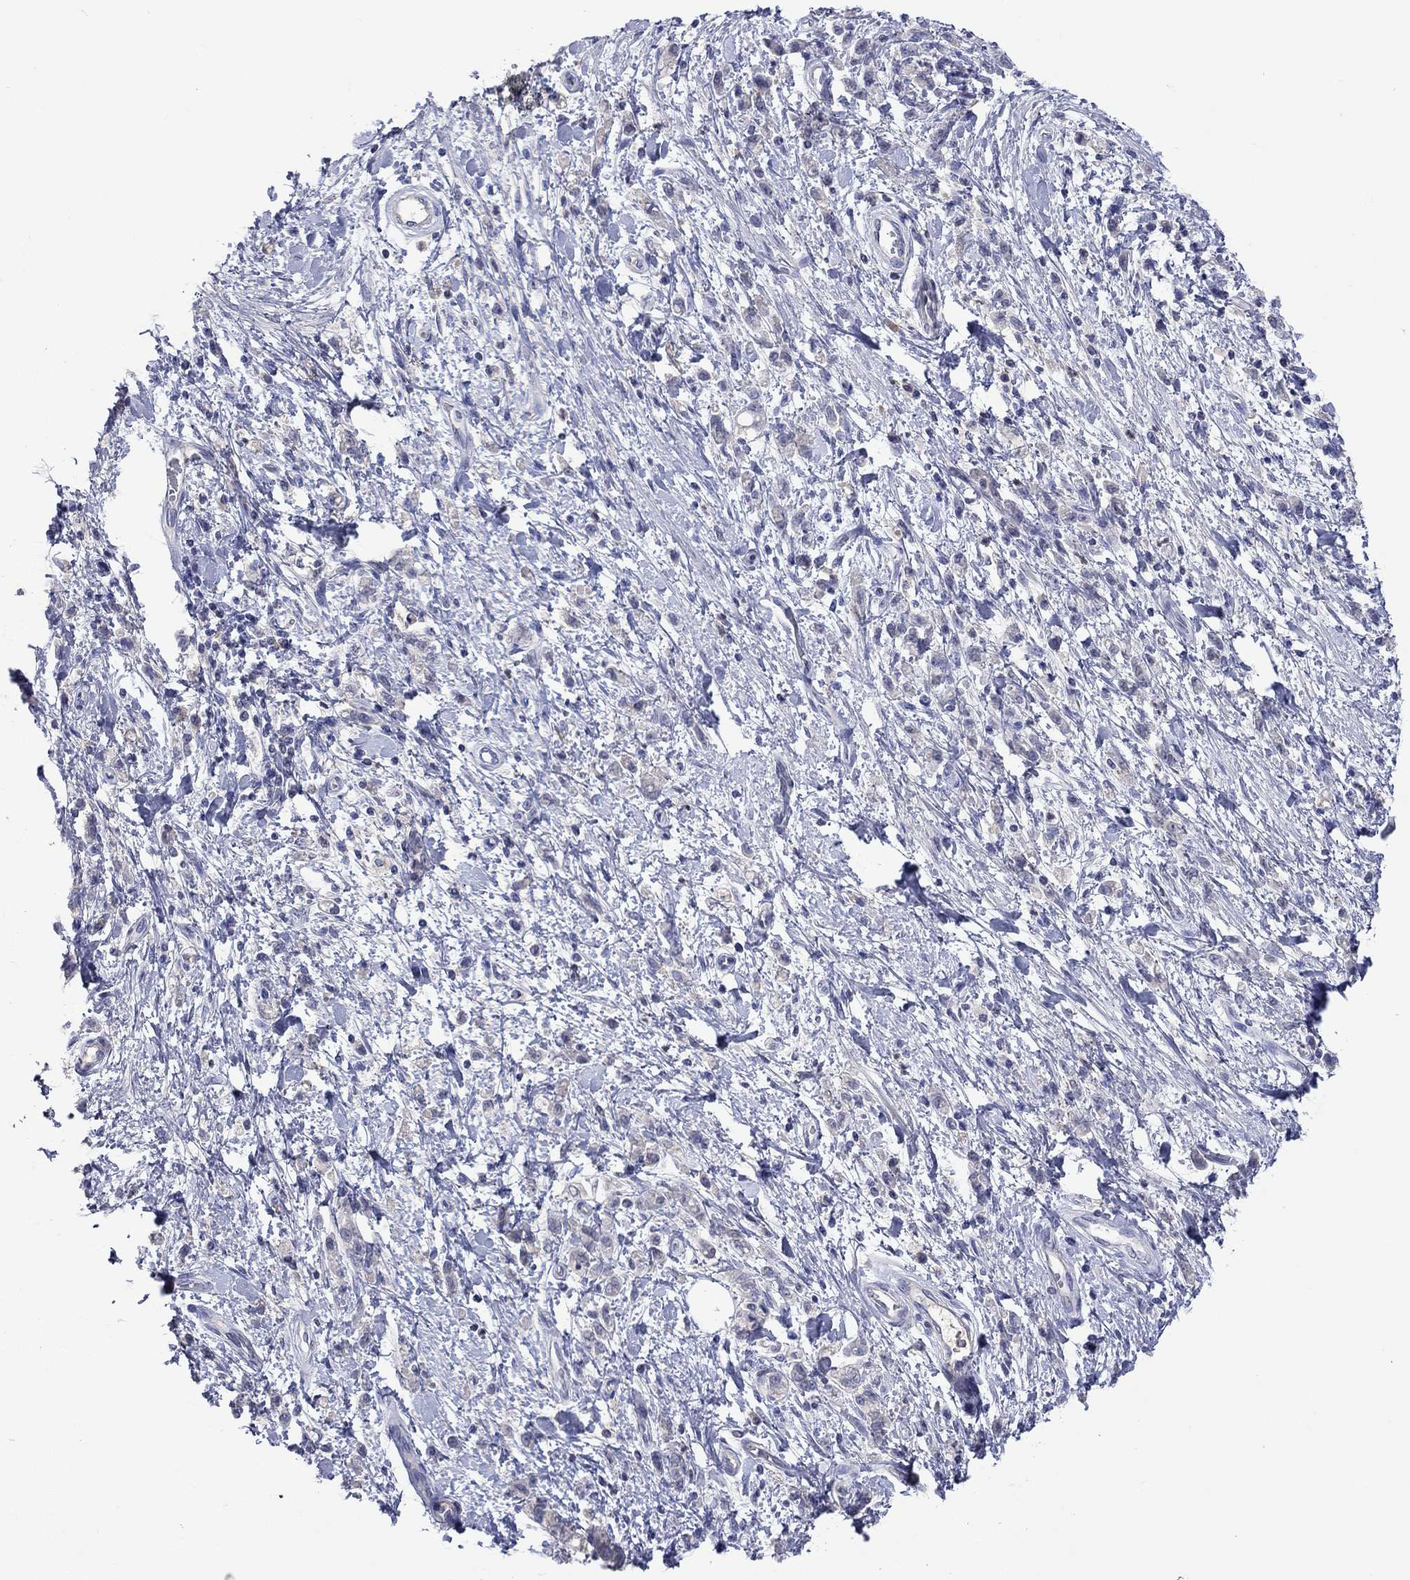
{"staining": {"intensity": "negative", "quantity": "none", "location": "none"}, "tissue": "stomach cancer", "cell_type": "Tumor cells", "image_type": "cancer", "snomed": [{"axis": "morphology", "description": "Adenocarcinoma, NOS"}, {"axis": "topography", "description": "Stomach"}], "caption": "Immunohistochemistry (IHC) micrograph of neoplastic tissue: human stomach adenocarcinoma stained with DAB shows no significant protein expression in tumor cells.", "gene": "LRFN4", "patient": {"sex": "male", "age": 77}}